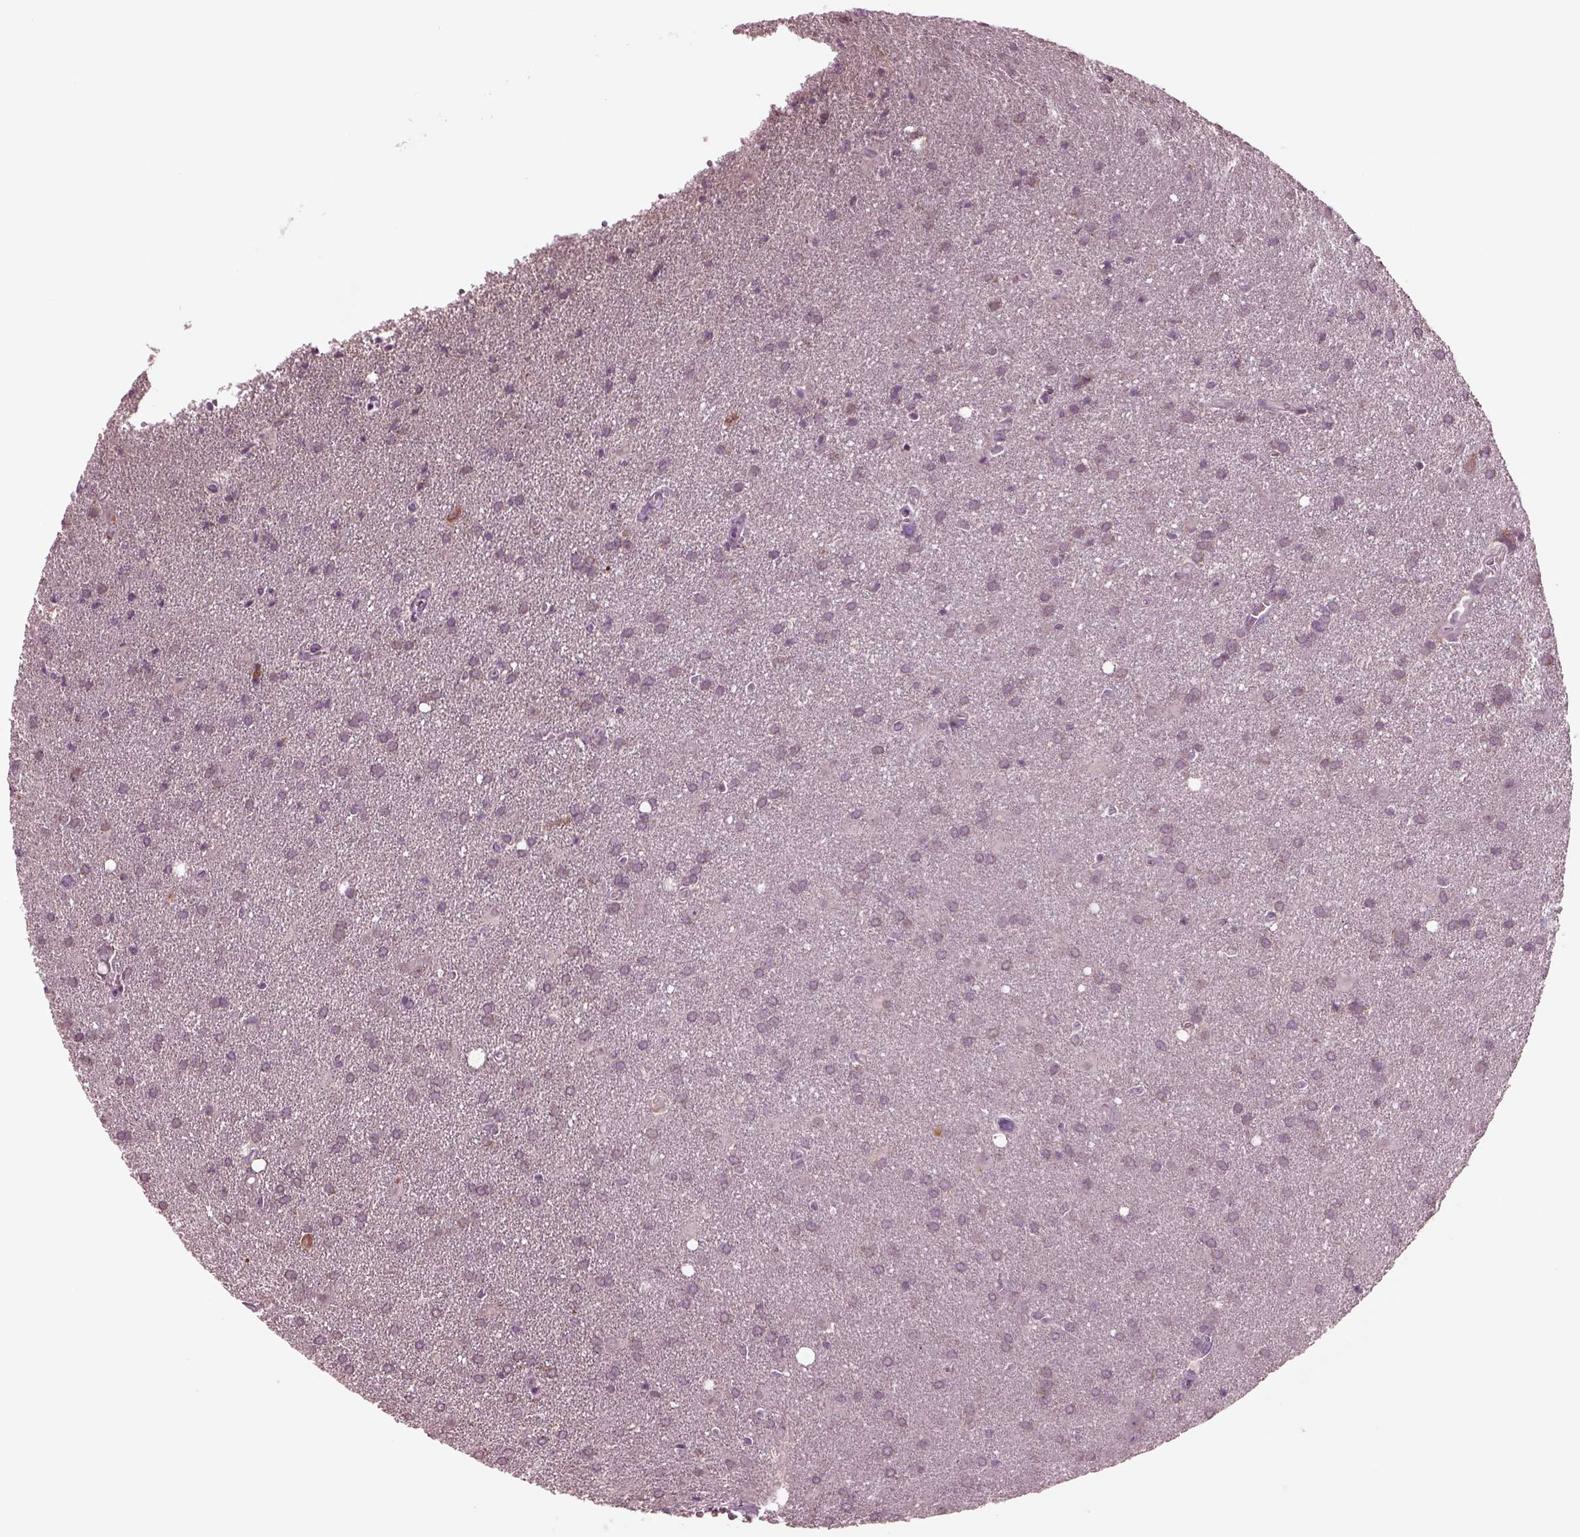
{"staining": {"intensity": "negative", "quantity": "none", "location": "none"}, "tissue": "glioma", "cell_type": "Tumor cells", "image_type": "cancer", "snomed": [{"axis": "morphology", "description": "Glioma, malignant, Low grade"}, {"axis": "topography", "description": "Brain"}], "caption": "This is a micrograph of immunohistochemistry staining of glioma, which shows no staining in tumor cells. (DAB (3,3'-diaminobenzidine) immunohistochemistry with hematoxylin counter stain).", "gene": "CLCN4", "patient": {"sex": "male", "age": 58}}